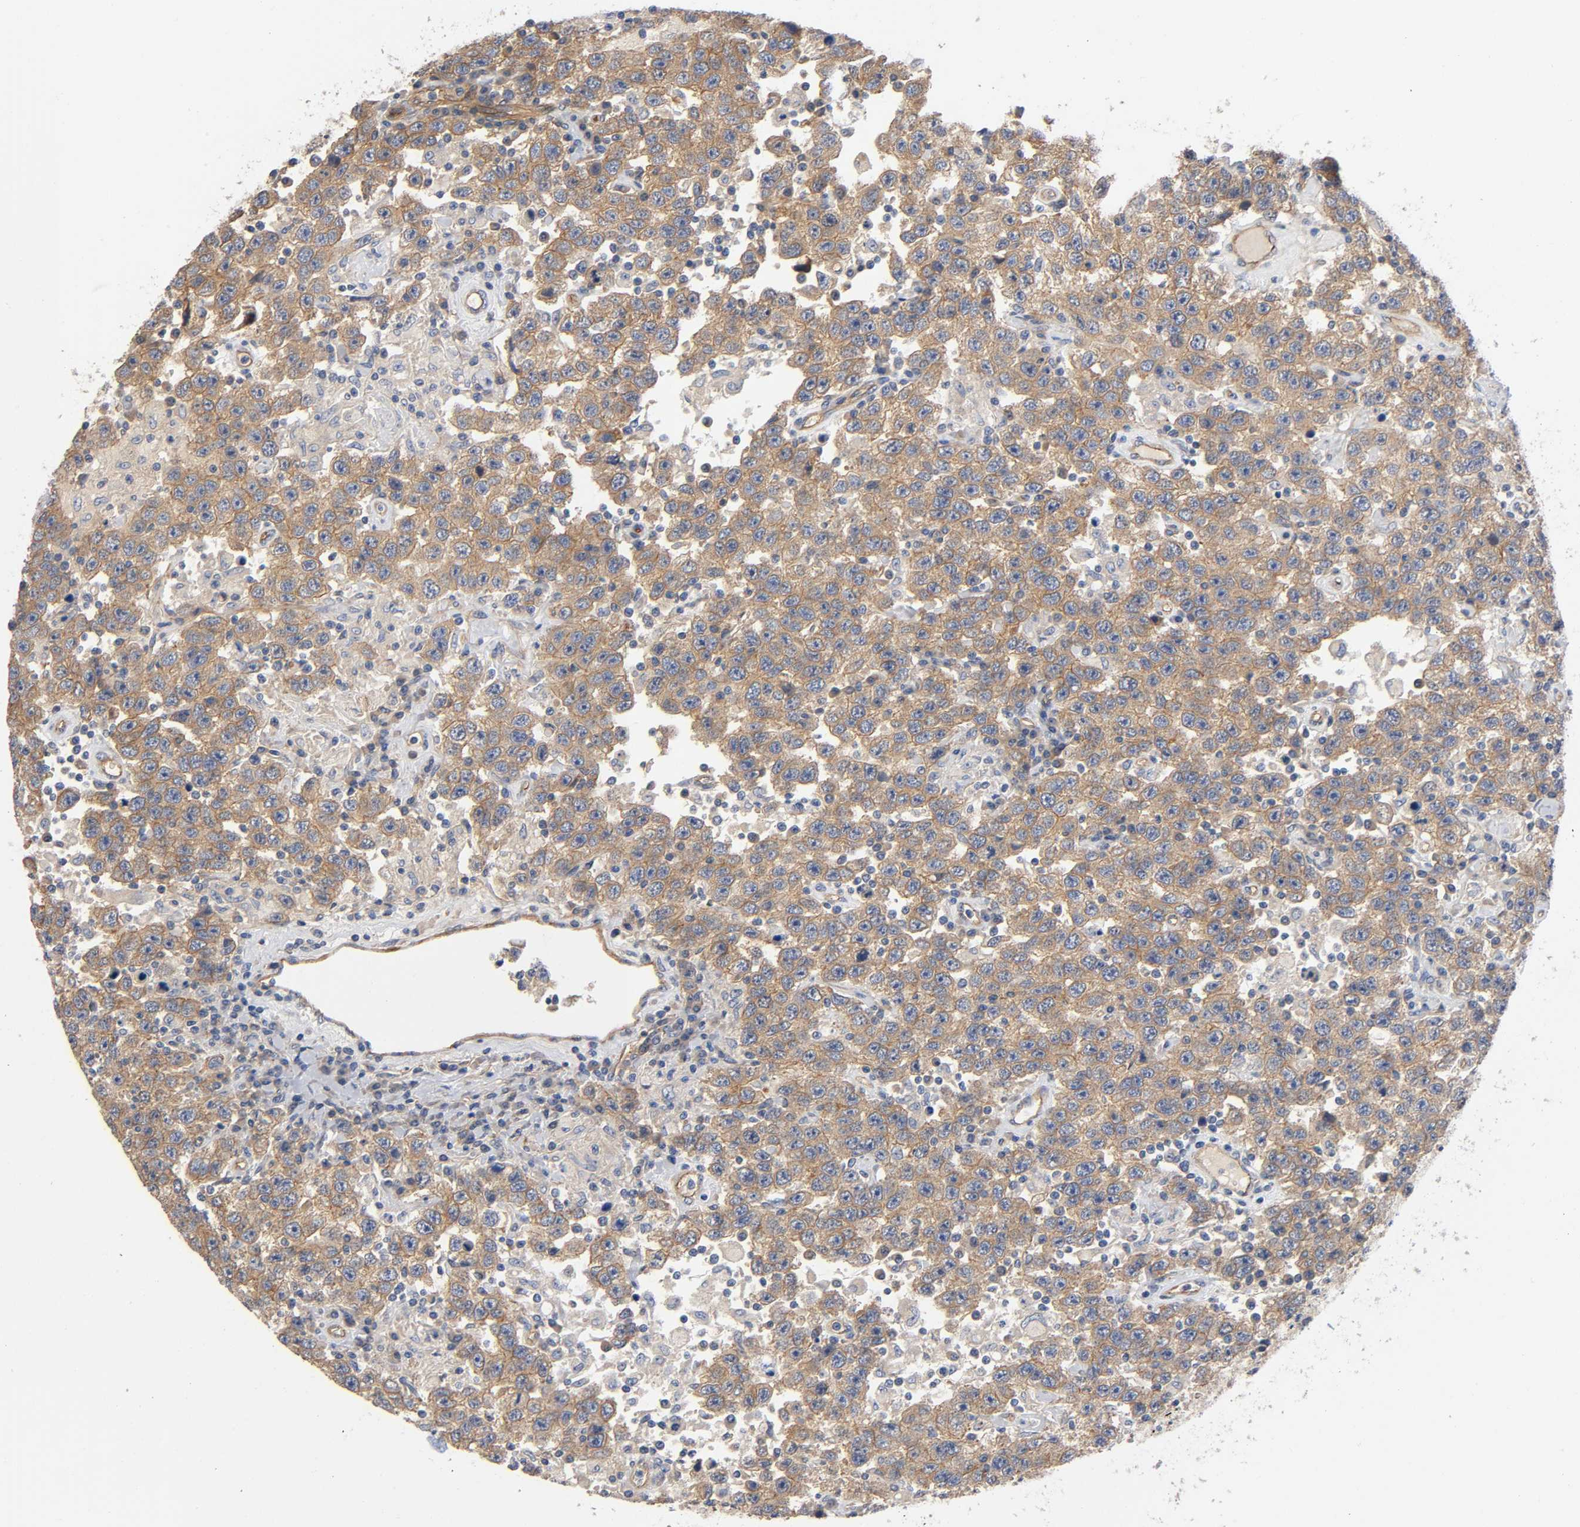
{"staining": {"intensity": "moderate", "quantity": ">75%", "location": "cytoplasmic/membranous"}, "tissue": "testis cancer", "cell_type": "Tumor cells", "image_type": "cancer", "snomed": [{"axis": "morphology", "description": "Seminoma, NOS"}, {"axis": "topography", "description": "Testis"}], "caption": "Tumor cells demonstrate medium levels of moderate cytoplasmic/membranous staining in about >75% of cells in human testis cancer. The protein of interest is shown in brown color, while the nuclei are stained blue.", "gene": "MARS1", "patient": {"sex": "male", "age": 41}}